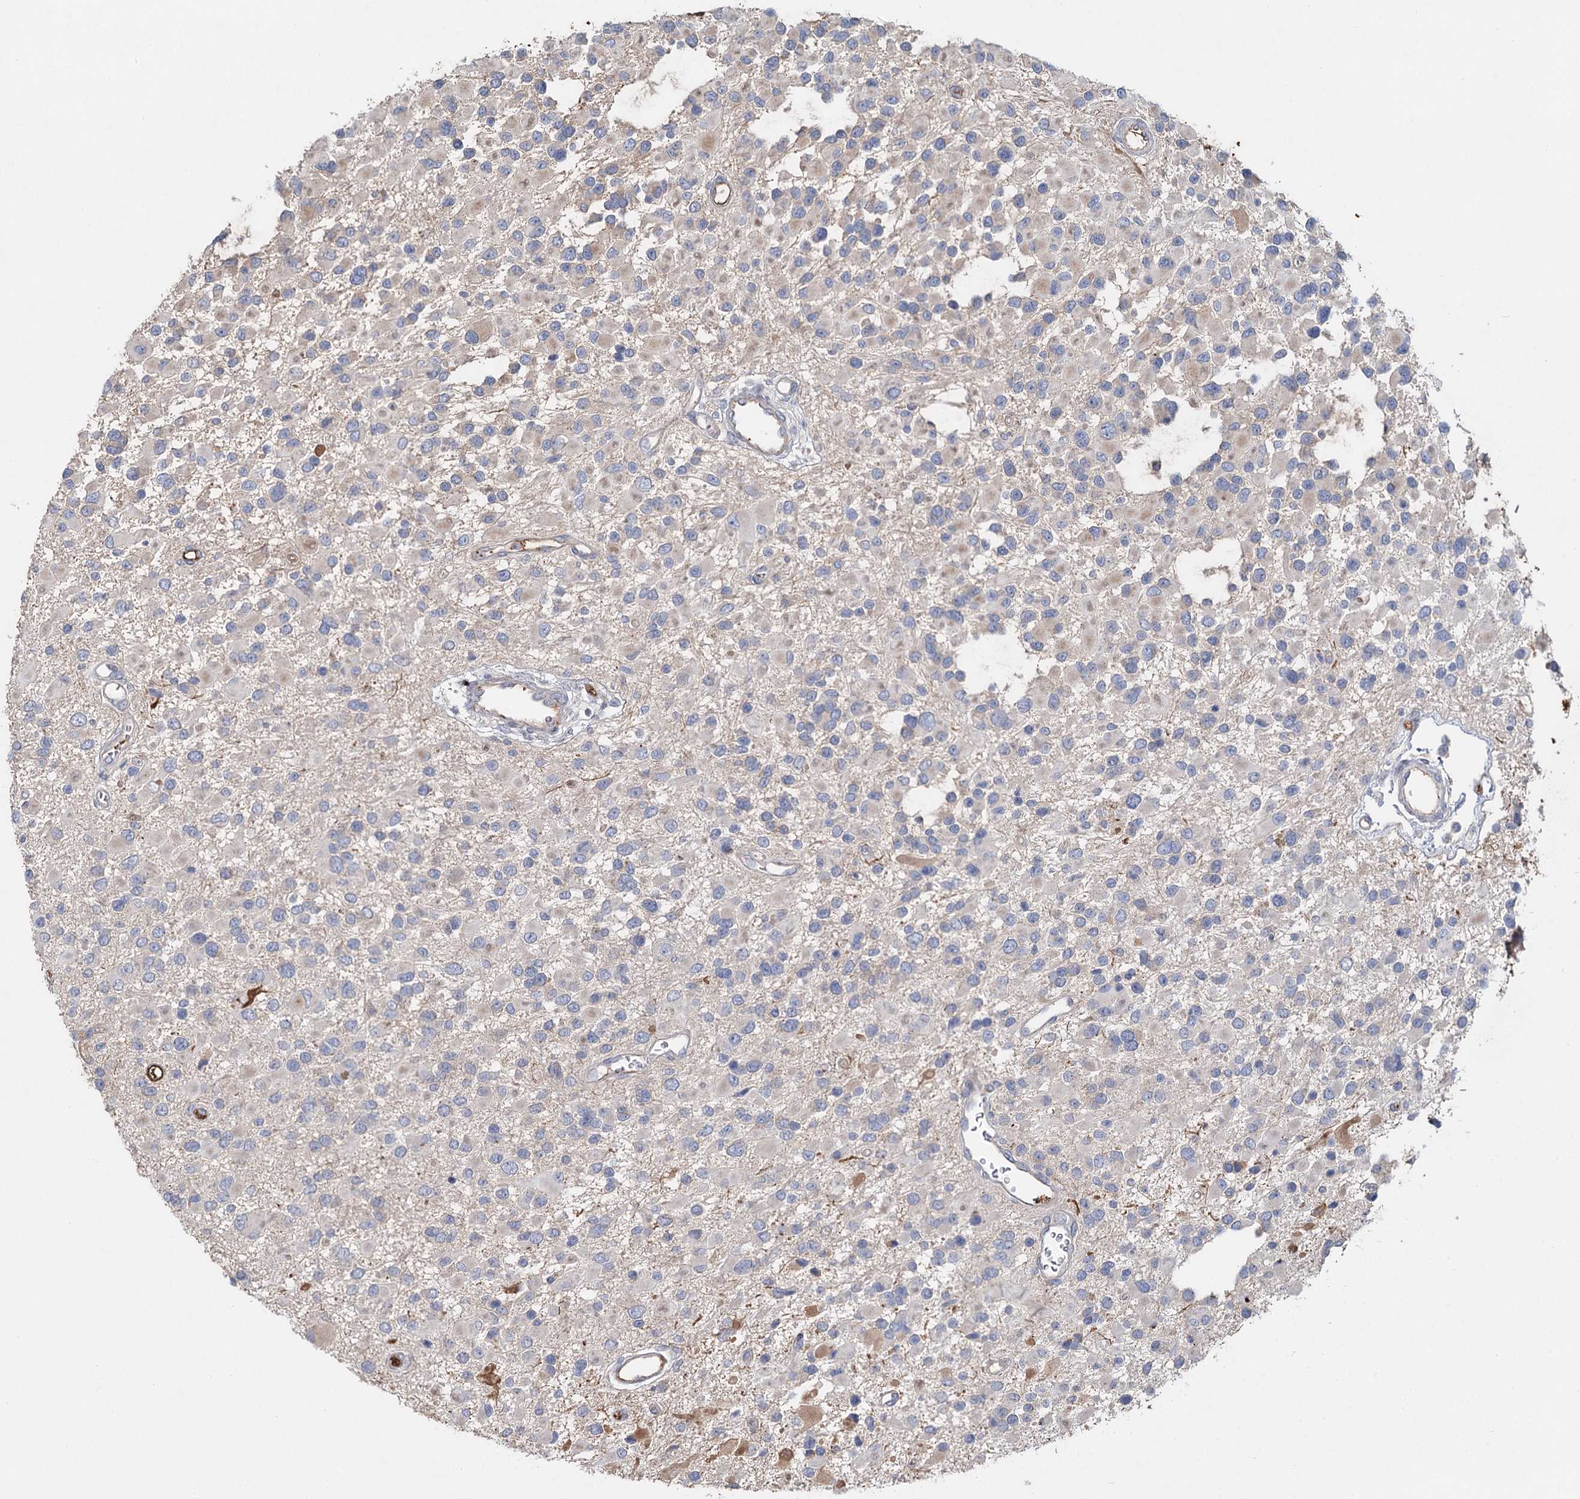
{"staining": {"intensity": "negative", "quantity": "none", "location": "none"}, "tissue": "glioma", "cell_type": "Tumor cells", "image_type": "cancer", "snomed": [{"axis": "morphology", "description": "Glioma, malignant, High grade"}, {"axis": "topography", "description": "Brain"}], "caption": "This image is of glioma stained with immunohistochemistry to label a protein in brown with the nuclei are counter-stained blue. There is no staining in tumor cells.", "gene": "ALKBH8", "patient": {"sex": "male", "age": 53}}